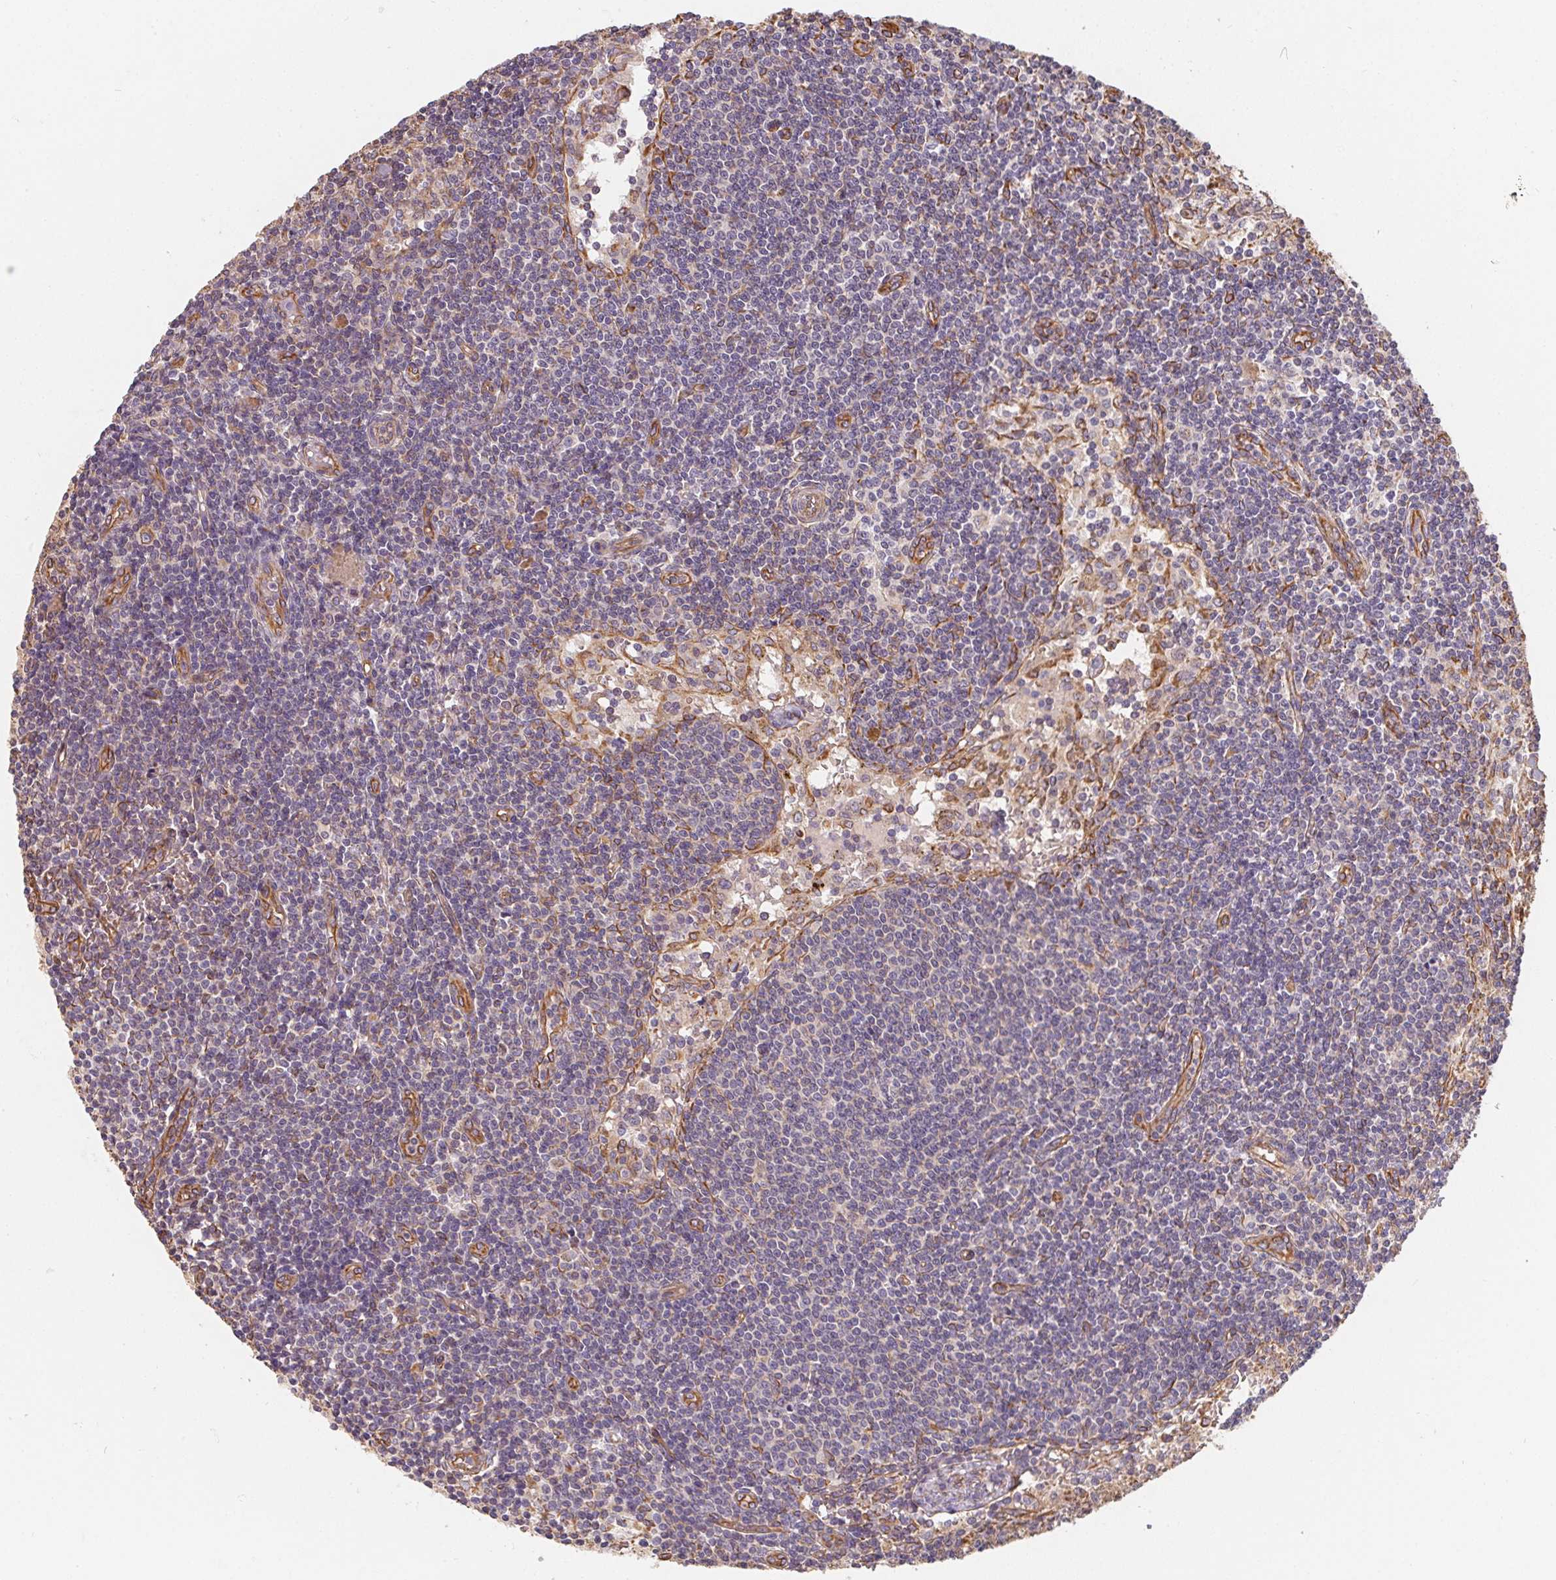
{"staining": {"intensity": "moderate", "quantity": "<25%", "location": "cytoplasmic/membranous"}, "tissue": "lymph node", "cell_type": "Germinal center cells", "image_type": "normal", "snomed": [{"axis": "morphology", "description": "Normal tissue, NOS"}, {"axis": "topography", "description": "Lymph node"}], "caption": "Brown immunohistochemical staining in normal human lymph node exhibits moderate cytoplasmic/membranous positivity in about <25% of germinal center cells. (DAB (3,3'-diaminobenzidine) IHC, brown staining for protein, blue staining for nuclei).", "gene": "TBKBP1", "patient": {"sex": "female", "age": 69}}